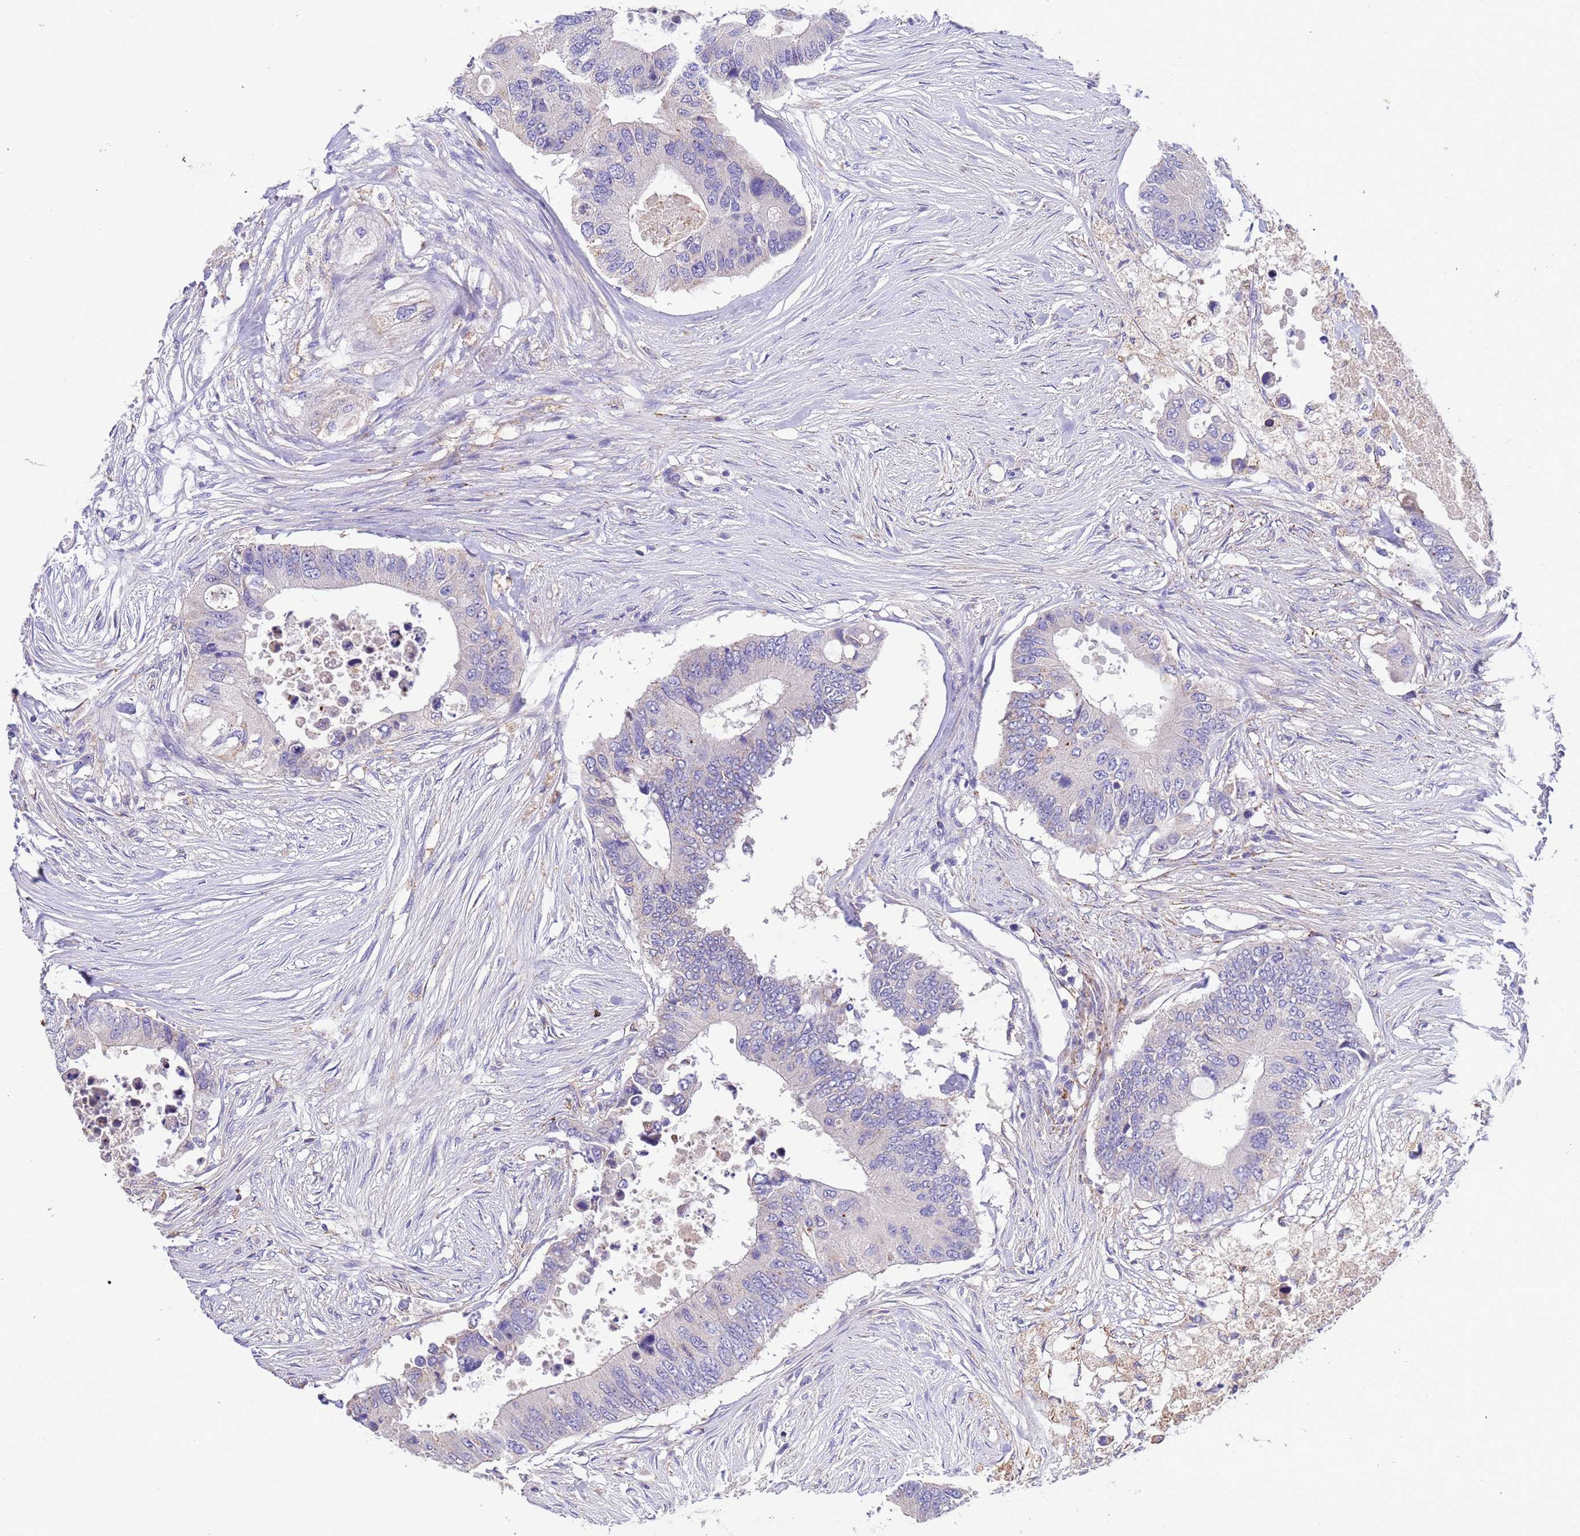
{"staining": {"intensity": "negative", "quantity": "none", "location": "none"}, "tissue": "colorectal cancer", "cell_type": "Tumor cells", "image_type": "cancer", "snomed": [{"axis": "morphology", "description": "Adenocarcinoma, NOS"}, {"axis": "topography", "description": "Colon"}], "caption": "Immunohistochemical staining of human colorectal adenocarcinoma reveals no significant expression in tumor cells.", "gene": "SLC24A3", "patient": {"sex": "male", "age": 71}}